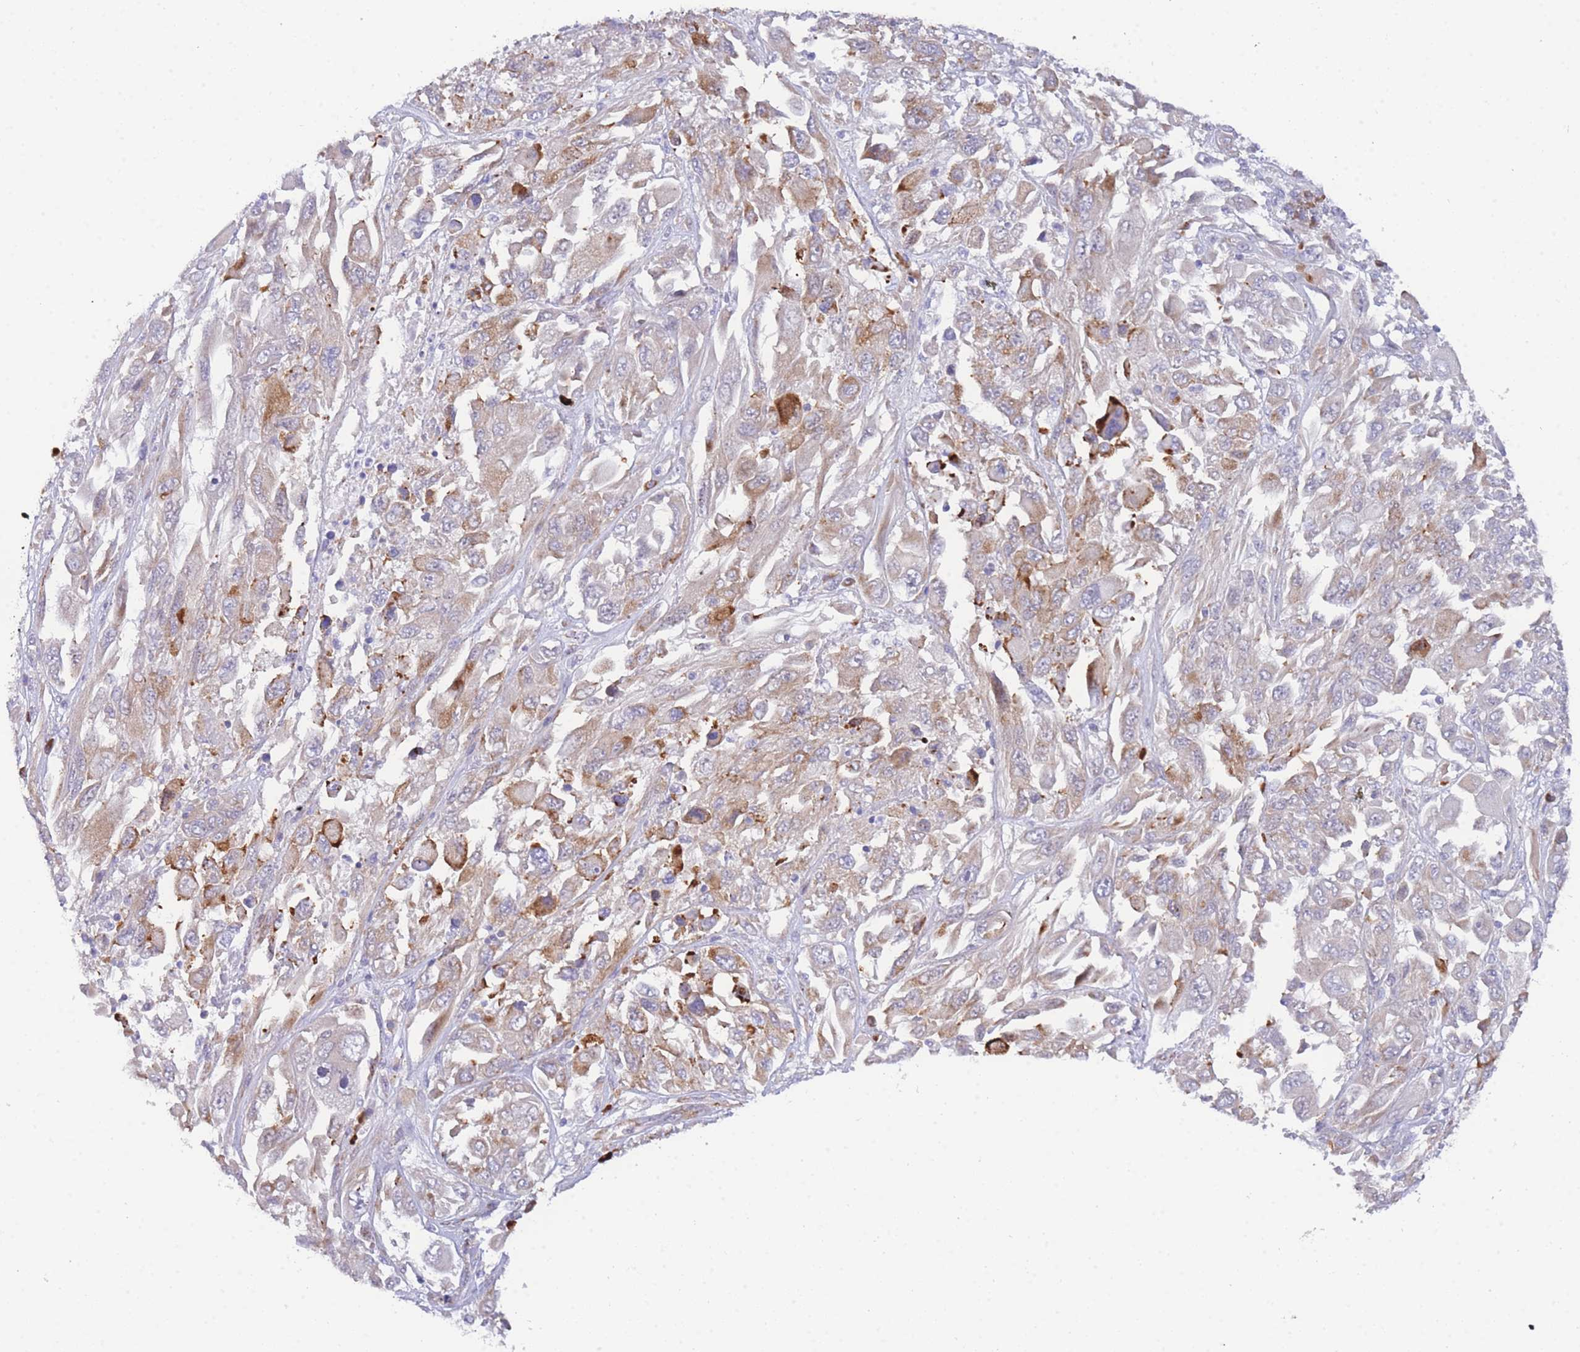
{"staining": {"intensity": "moderate", "quantity": "25%-75%", "location": "cytoplasmic/membranous"}, "tissue": "melanoma", "cell_type": "Tumor cells", "image_type": "cancer", "snomed": [{"axis": "morphology", "description": "Malignant melanoma, NOS"}, {"axis": "topography", "description": "Skin"}], "caption": "High-power microscopy captured an IHC image of malignant melanoma, revealing moderate cytoplasmic/membranous positivity in approximately 25%-75% of tumor cells.", "gene": "ZNF510", "patient": {"sex": "female", "age": 91}}